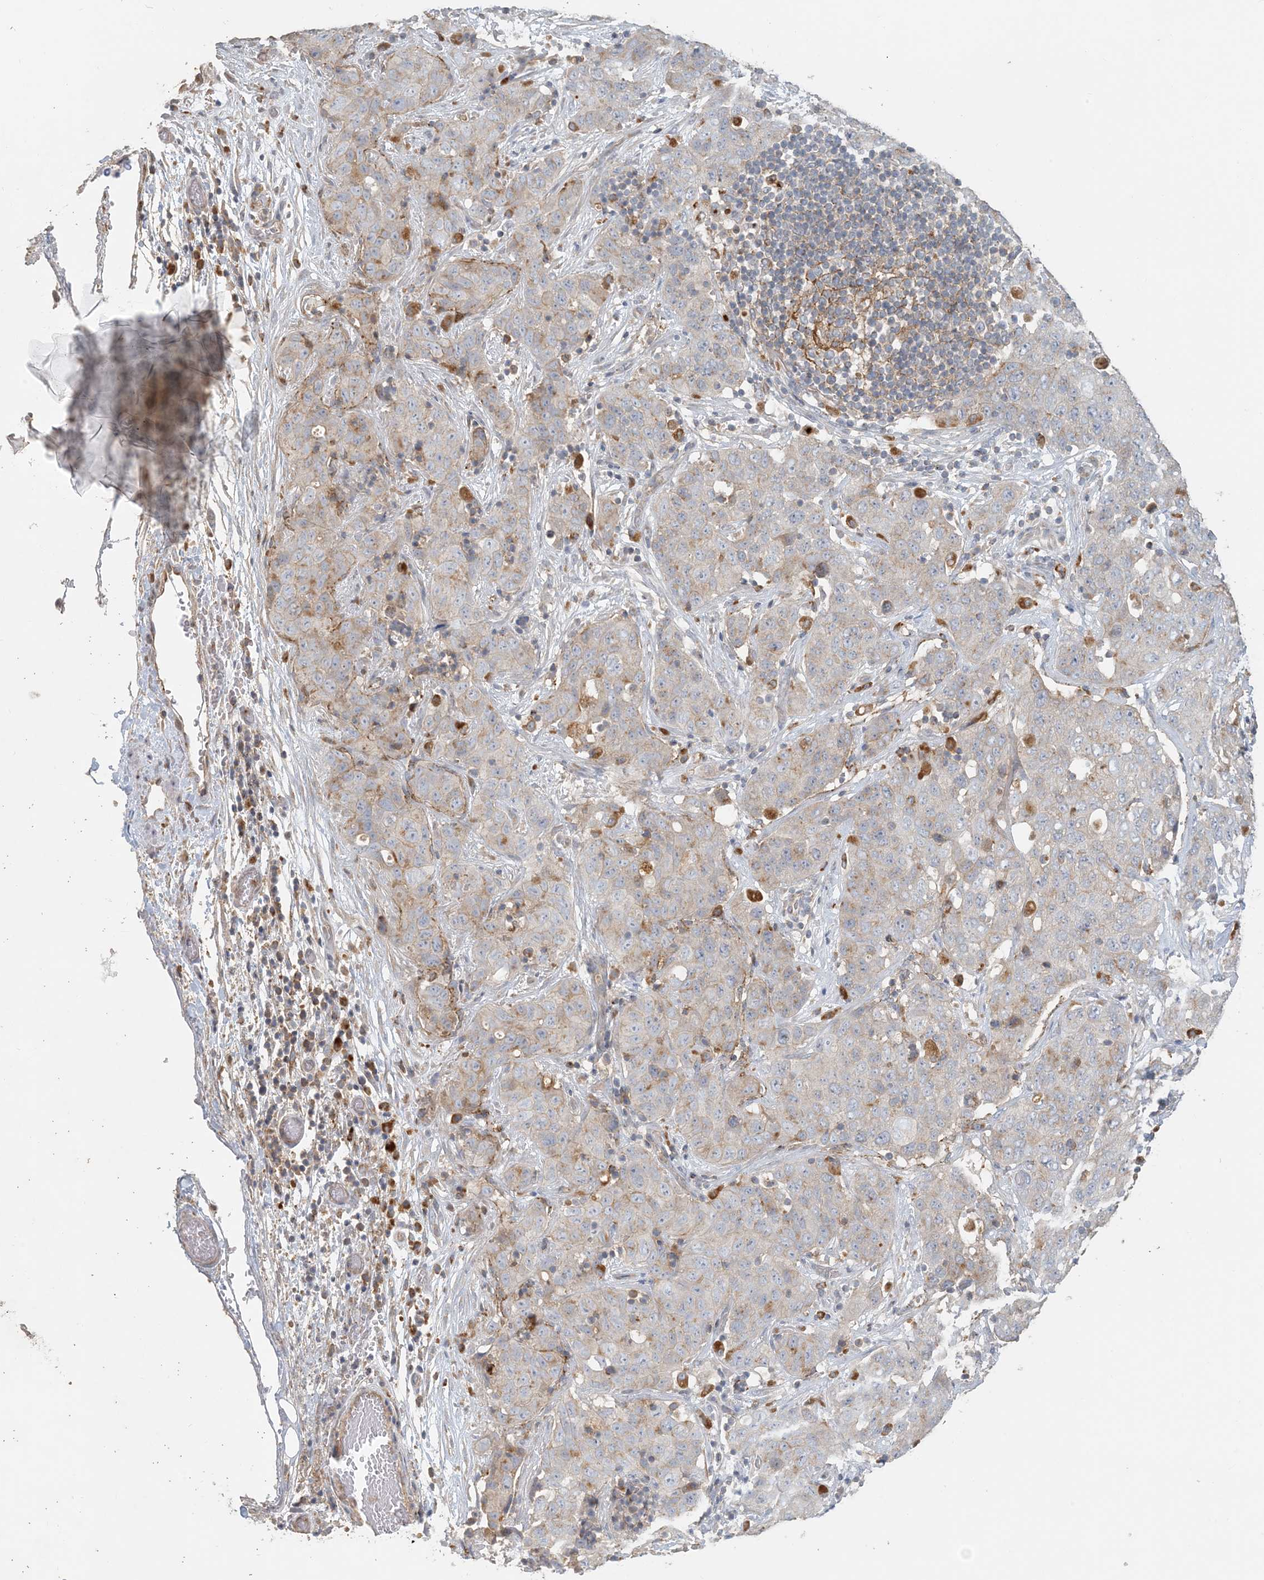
{"staining": {"intensity": "weak", "quantity": "25%-75%", "location": "cytoplasmic/membranous"}, "tissue": "stomach cancer", "cell_type": "Tumor cells", "image_type": "cancer", "snomed": [{"axis": "morphology", "description": "Normal tissue, NOS"}, {"axis": "morphology", "description": "Adenocarcinoma, NOS"}, {"axis": "topography", "description": "Lymph node"}, {"axis": "topography", "description": "Stomach"}], "caption": "Adenocarcinoma (stomach) stained with DAB (3,3'-diaminobenzidine) immunohistochemistry (IHC) demonstrates low levels of weak cytoplasmic/membranous positivity in approximately 25%-75% of tumor cells. Using DAB (3,3'-diaminobenzidine) (brown) and hematoxylin (blue) stains, captured at high magnification using brightfield microscopy.", "gene": "SPPL2A", "patient": {"sex": "male", "age": 48}}